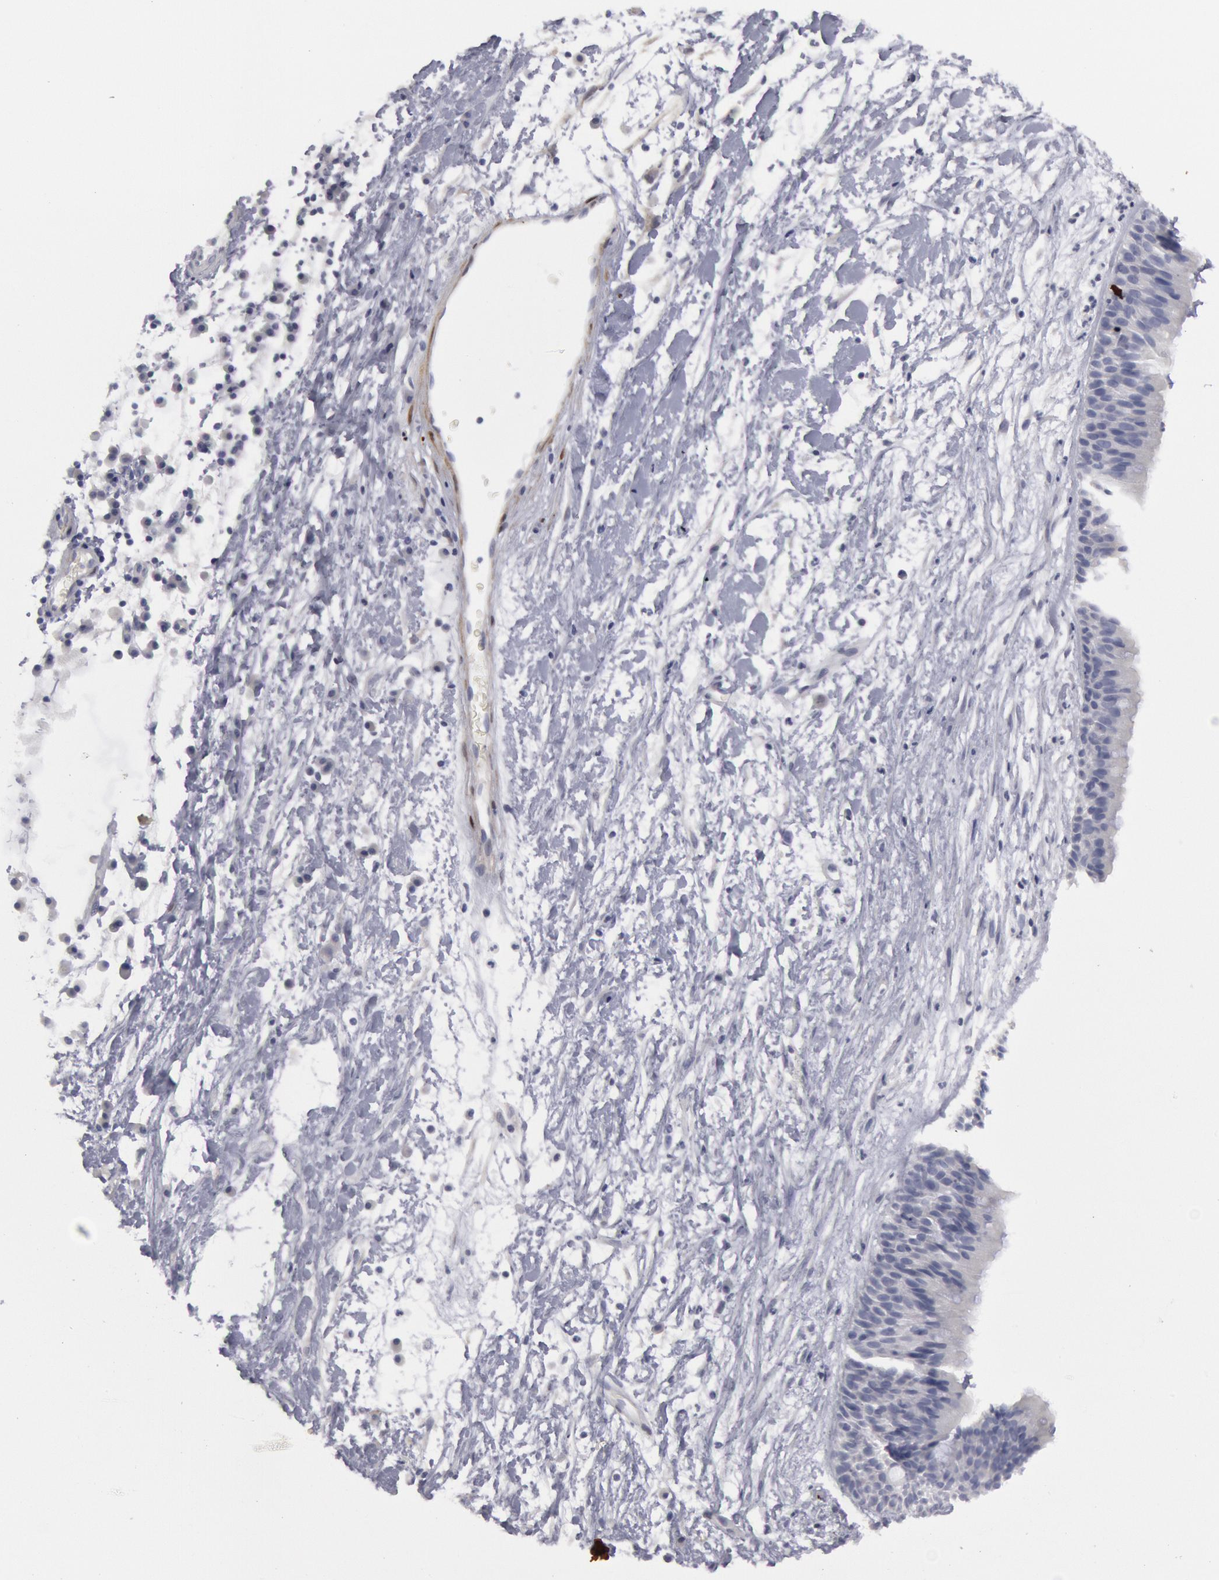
{"staining": {"intensity": "weak", "quantity": "25%-75%", "location": "cytoplasmic/membranous"}, "tissue": "nasopharynx", "cell_type": "Respiratory epithelial cells", "image_type": "normal", "snomed": [{"axis": "morphology", "description": "Normal tissue, NOS"}, {"axis": "topography", "description": "Nasopharynx"}], "caption": "Protein expression analysis of unremarkable nasopharynx shows weak cytoplasmic/membranous staining in about 25%-75% of respiratory epithelial cells.", "gene": "FHL1", "patient": {"sex": "male", "age": 13}}